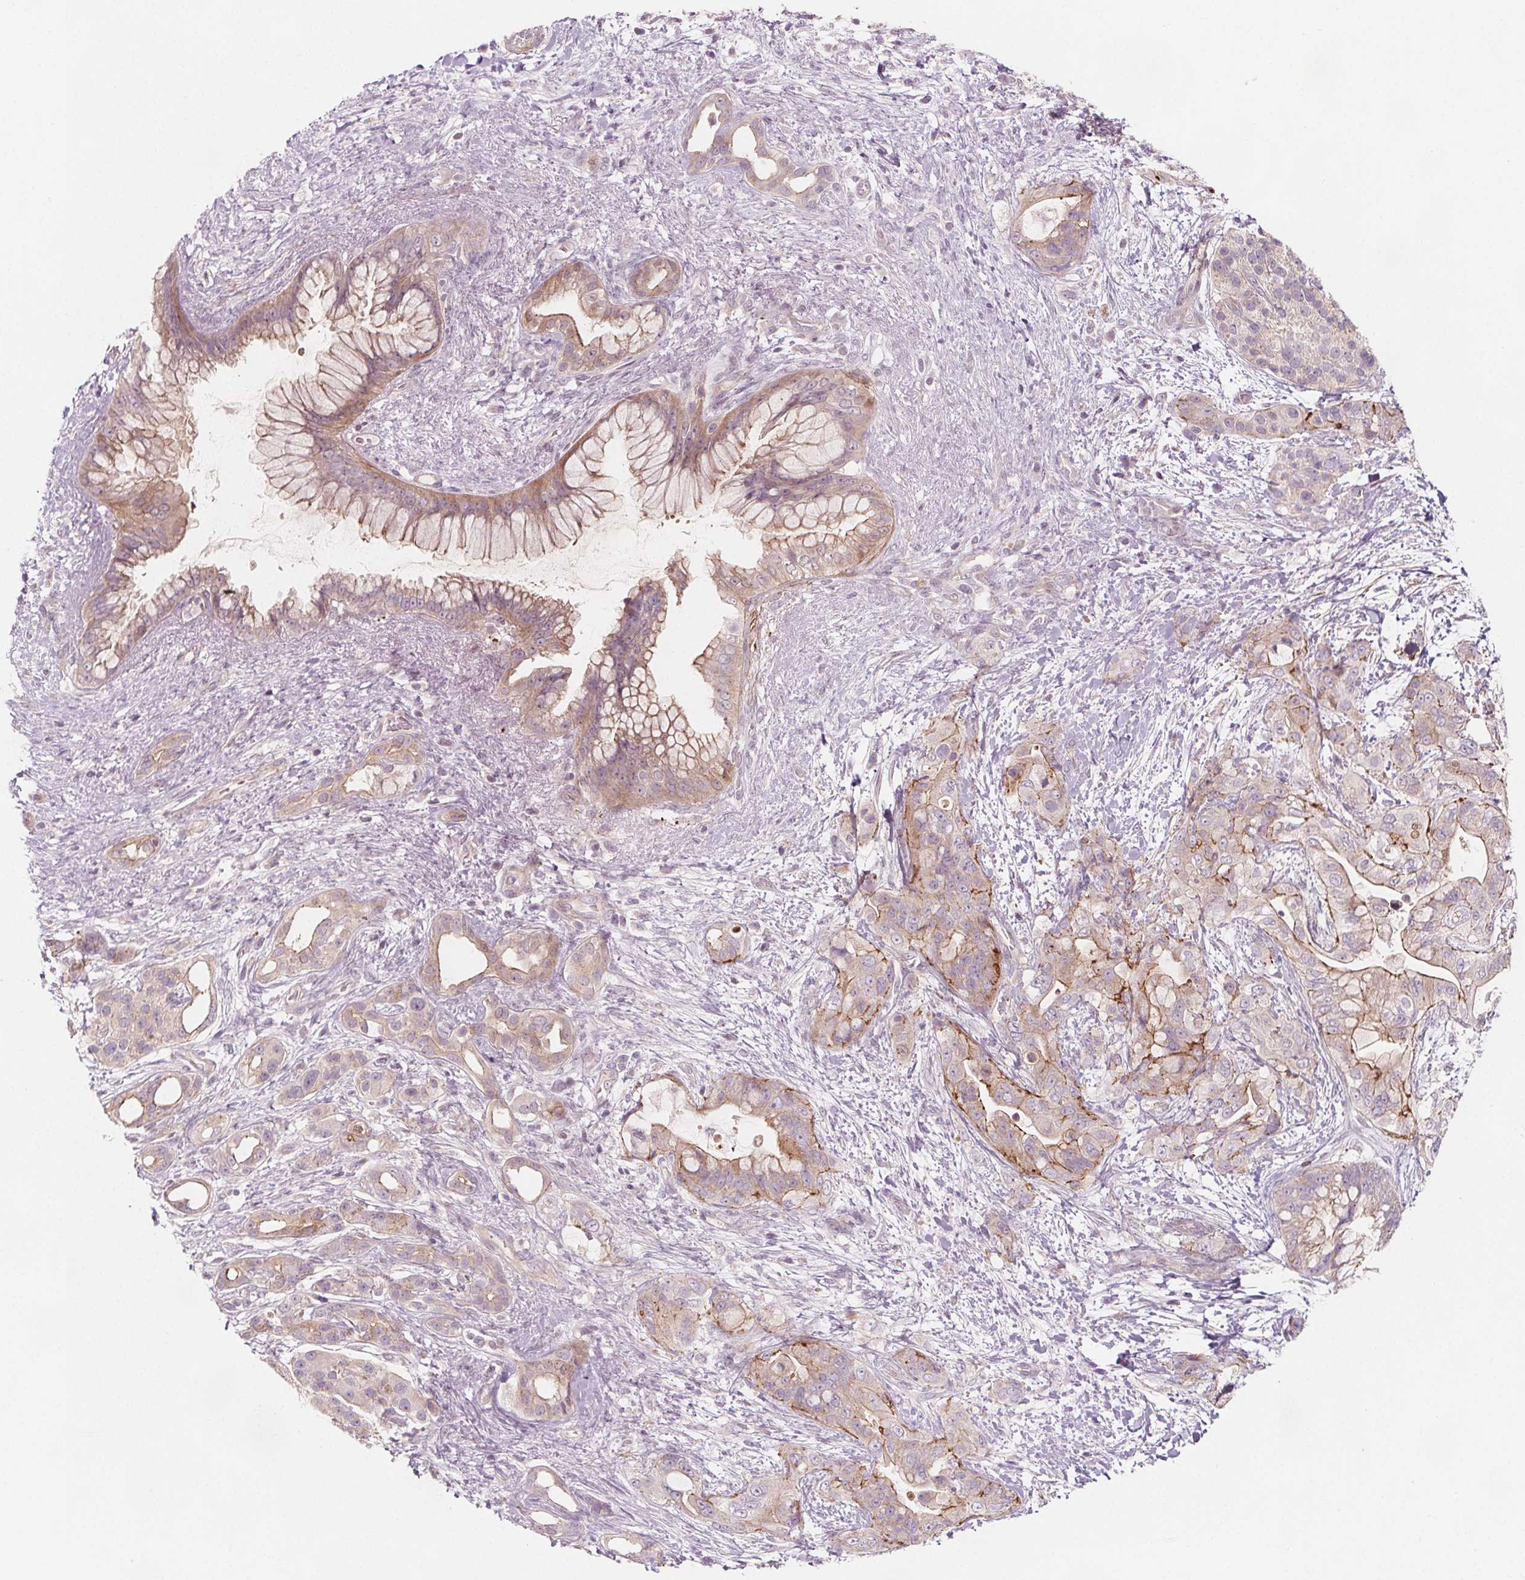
{"staining": {"intensity": "moderate", "quantity": "25%-75%", "location": "cytoplasmic/membranous"}, "tissue": "pancreatic cancer", "cell_type": "Tumor cells", "image_type": "cancer", "snomed": [{"axis": "morphology", "description": "Adenocarcinoma, NOS"}, {"axis": "topography", "description": "Pancreas"}], "caption": "Pancreatic cancer (adenocarcinoma) tissue reveals moderate cytoplasmic/membranous expression in approximately 25%-75% of tumor cells", "gene": "ADAM33", "patient": {"sex": "male", "age": 71}}